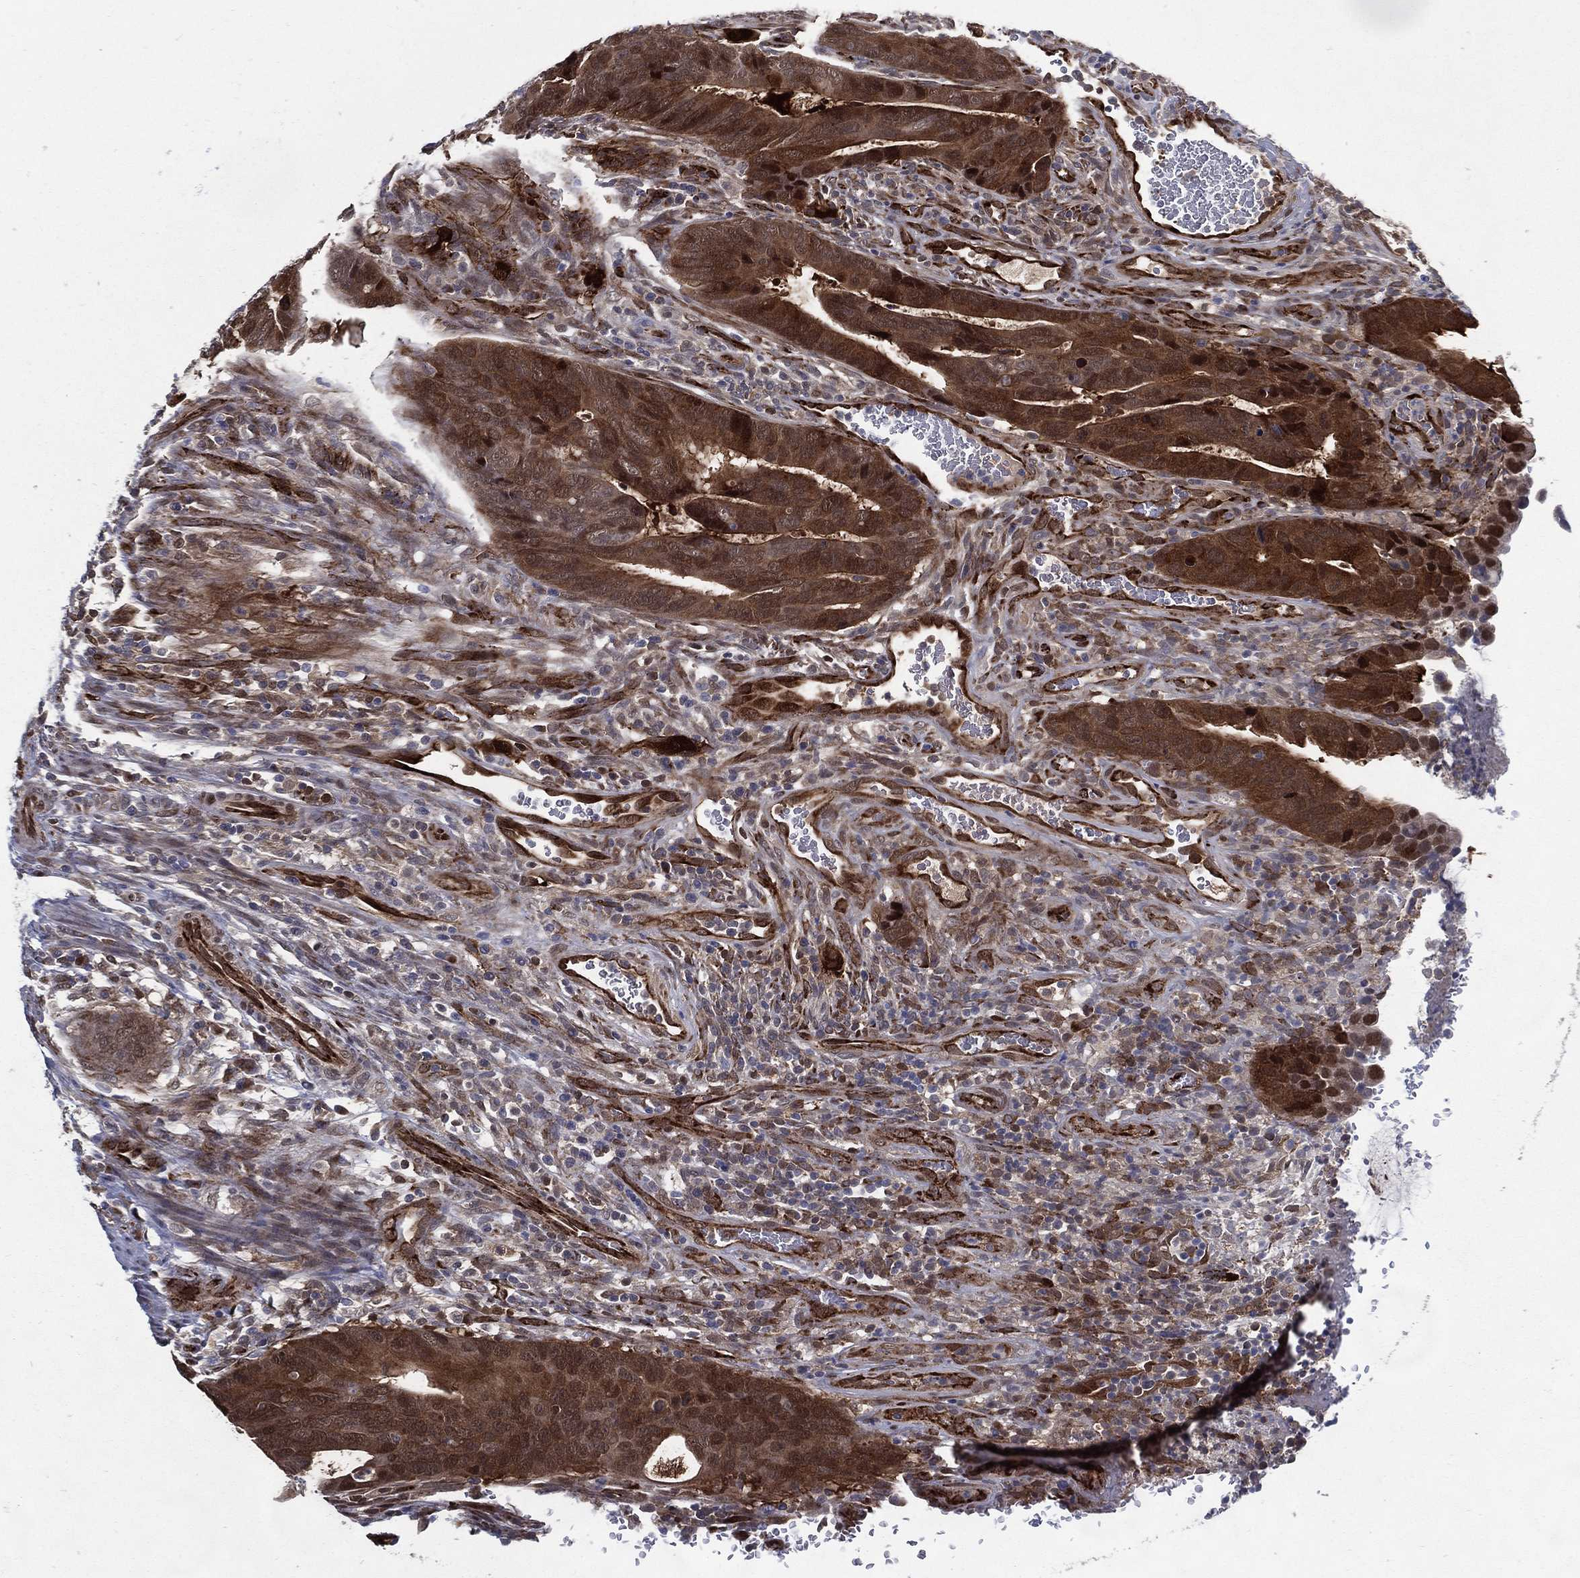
{"staining": {"intensity": "strong", "quantity": ">75%", "location": "cytoplasmic/membranous"}, "tissue": "colorectal cancer", "cell_type": "Tumor cells", "image_type": "cancer", "snomed": [{"axis": "morphology", "description": "Adenocarcinoma, NOS"}, {"axis": "topography", "description": "Colon"}], "caption": "Protein analysis of adenocarcinoma (colorectal) tissue shows strong cytoplasmic/membranous staining in about >75% of tumor cells.", "gene": "ARHGAP11A", "patient": {"sex": "female", "age": 56}}